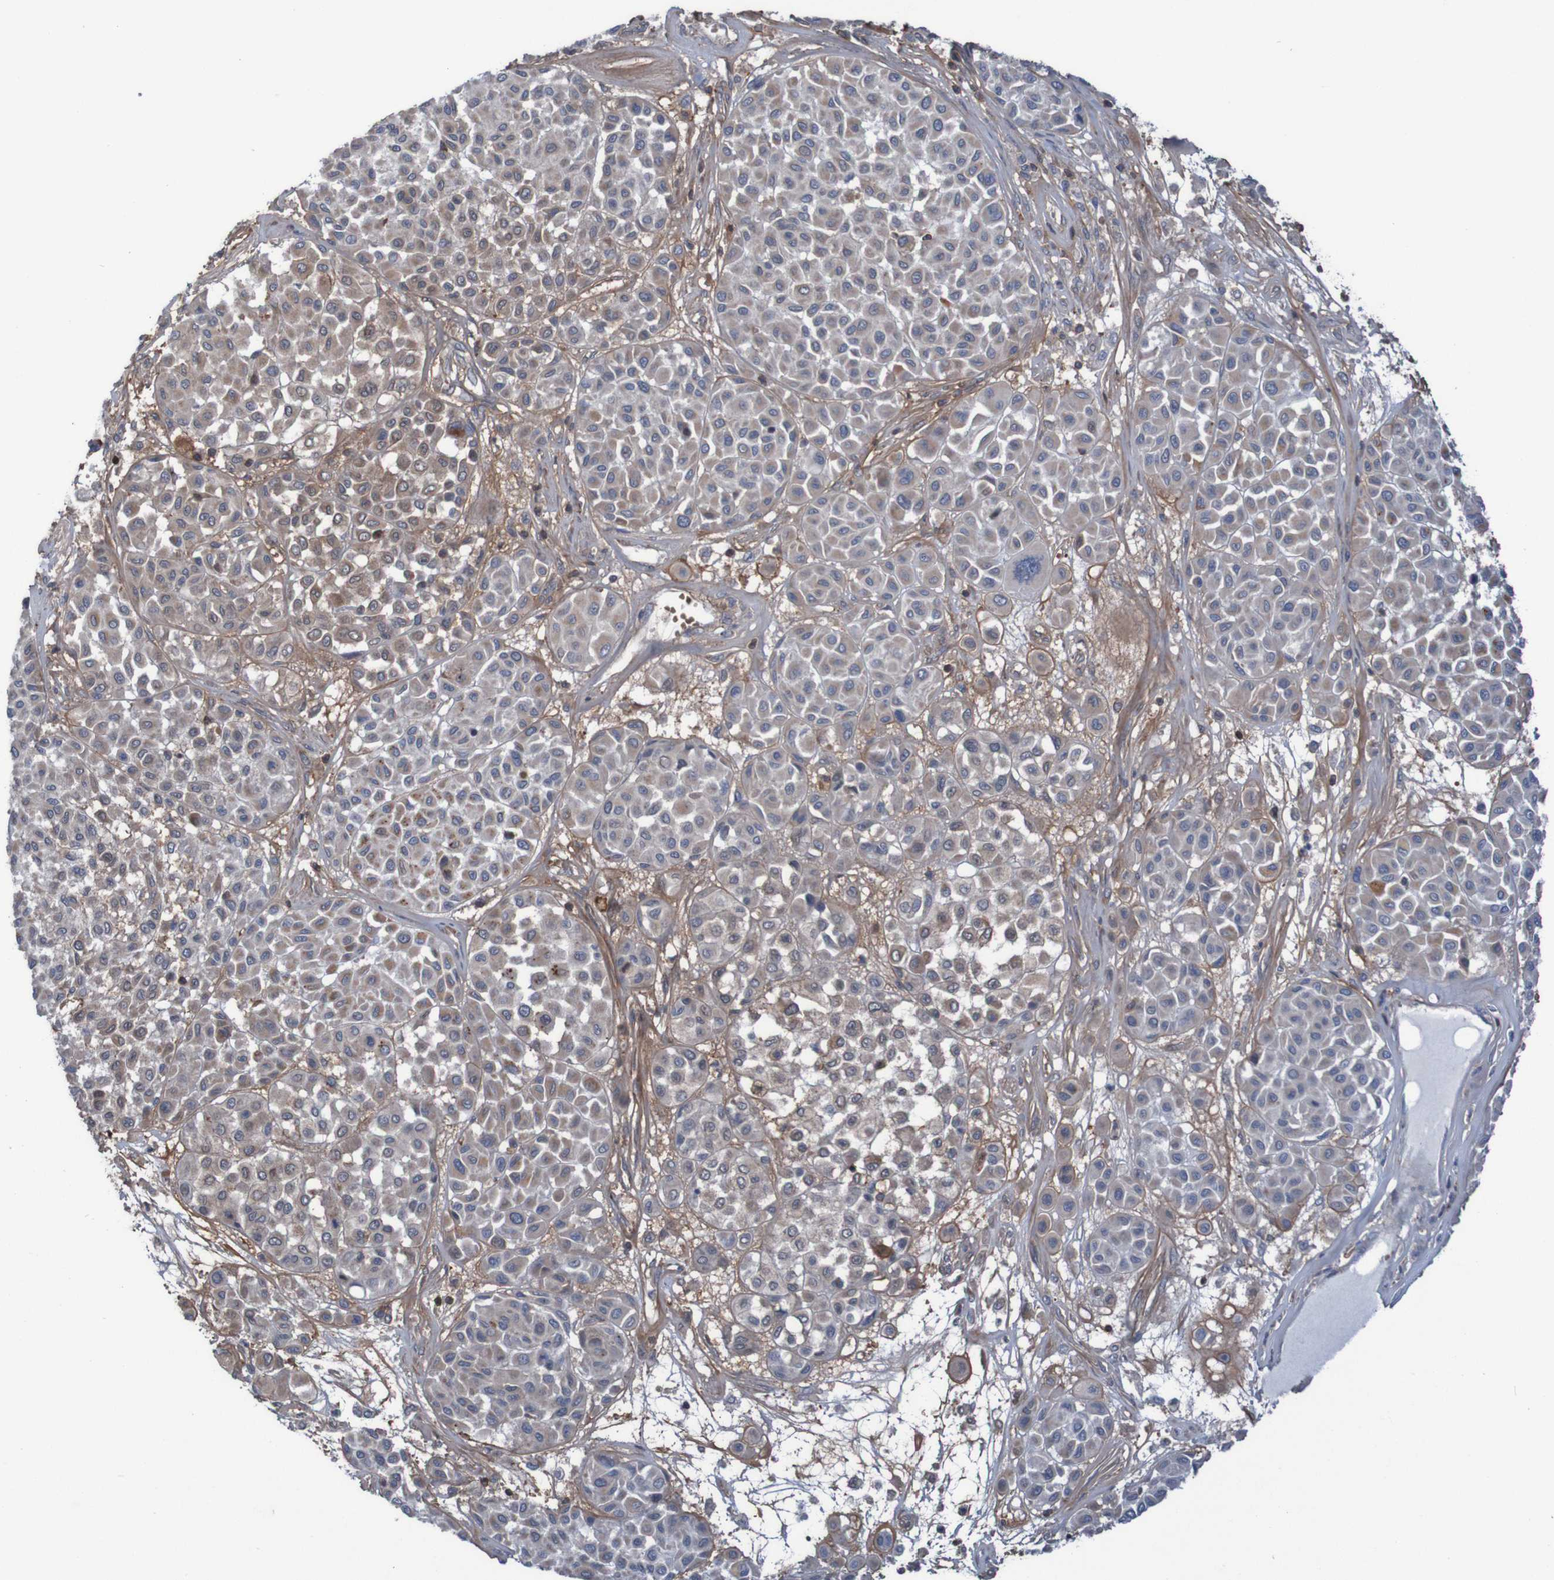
{"staining": {"intensity": "weak", "quantity": ">75%", "location": "cytoplasmic/membranous"}, "tissue": "melanoma", "cell_type": "Tumor cells", "image_type": "cancer", "snomed": [{"axis": "morphology", "description": "Malignant melanoma, Metastatic site"}, {"axis": "topography", "description": "Soft tissue"}], "caption": "Immunohistochemical staining of malignant melanoma (metastatic site) demonstrates low levels of weak cytoplasmic/membranous expression in about >75% of tumor cells.", "gene": "PDGFB", "patient": {"sex": "male", "age": 41}}